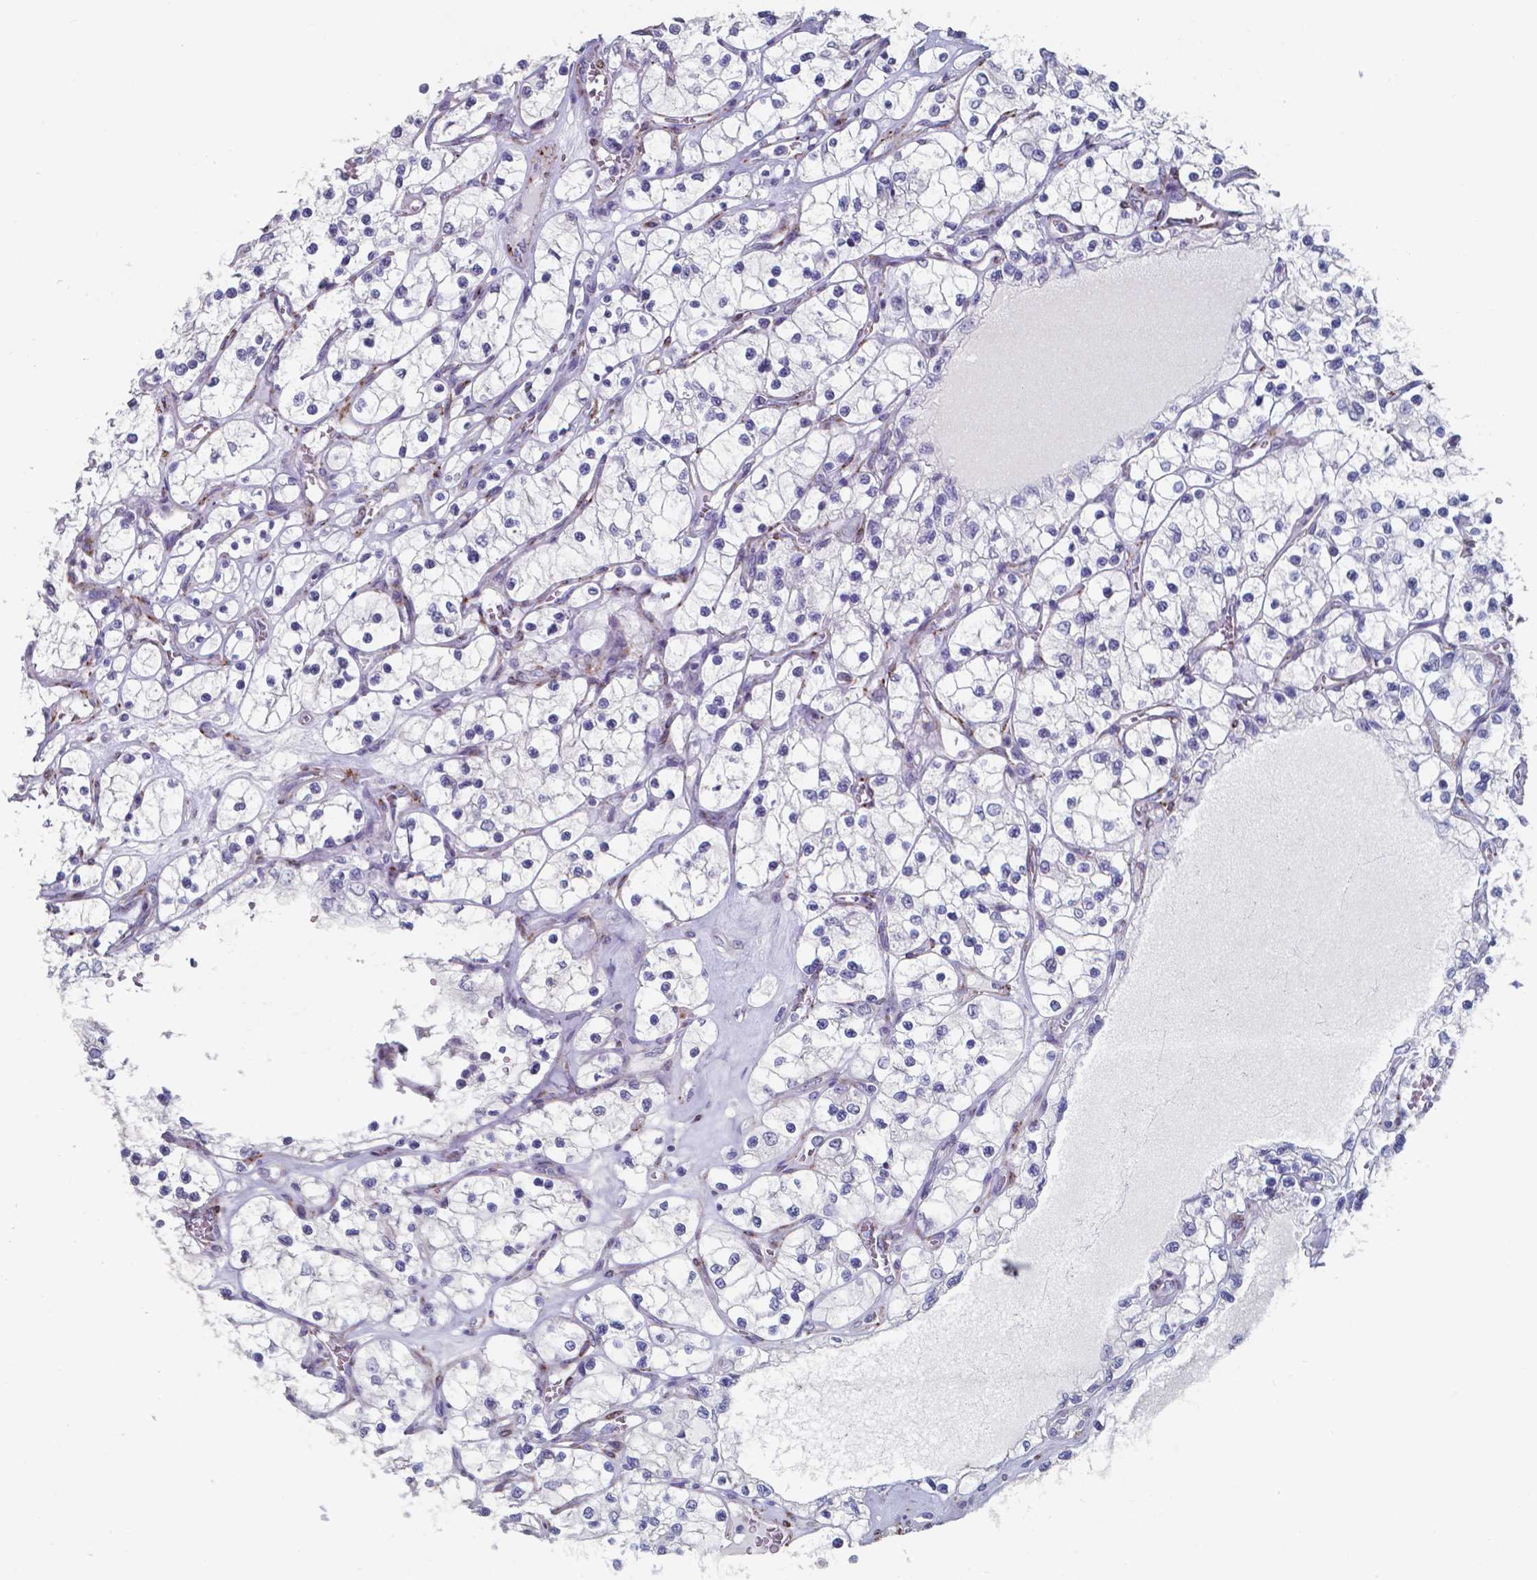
{"staining": {"intensity": "negative", "quantity": "none", "location": "none"}, "tissue": "renal cancer", "cell_type": "Tumor cells", "image_type": "cancer", "snomed": [{"axis": "morphology", "description": "Adenocarcinoma, NOS"}, {"axis": "topography", "description": "Kidney"}], "caption": "The immunohistochemistry micrograph has no significant positivity in tumor cells of renal cancer (adenocarcinoma) tissue.", "gene": "PLA2R1", "patient": {"sex": "female", "age": 69}}